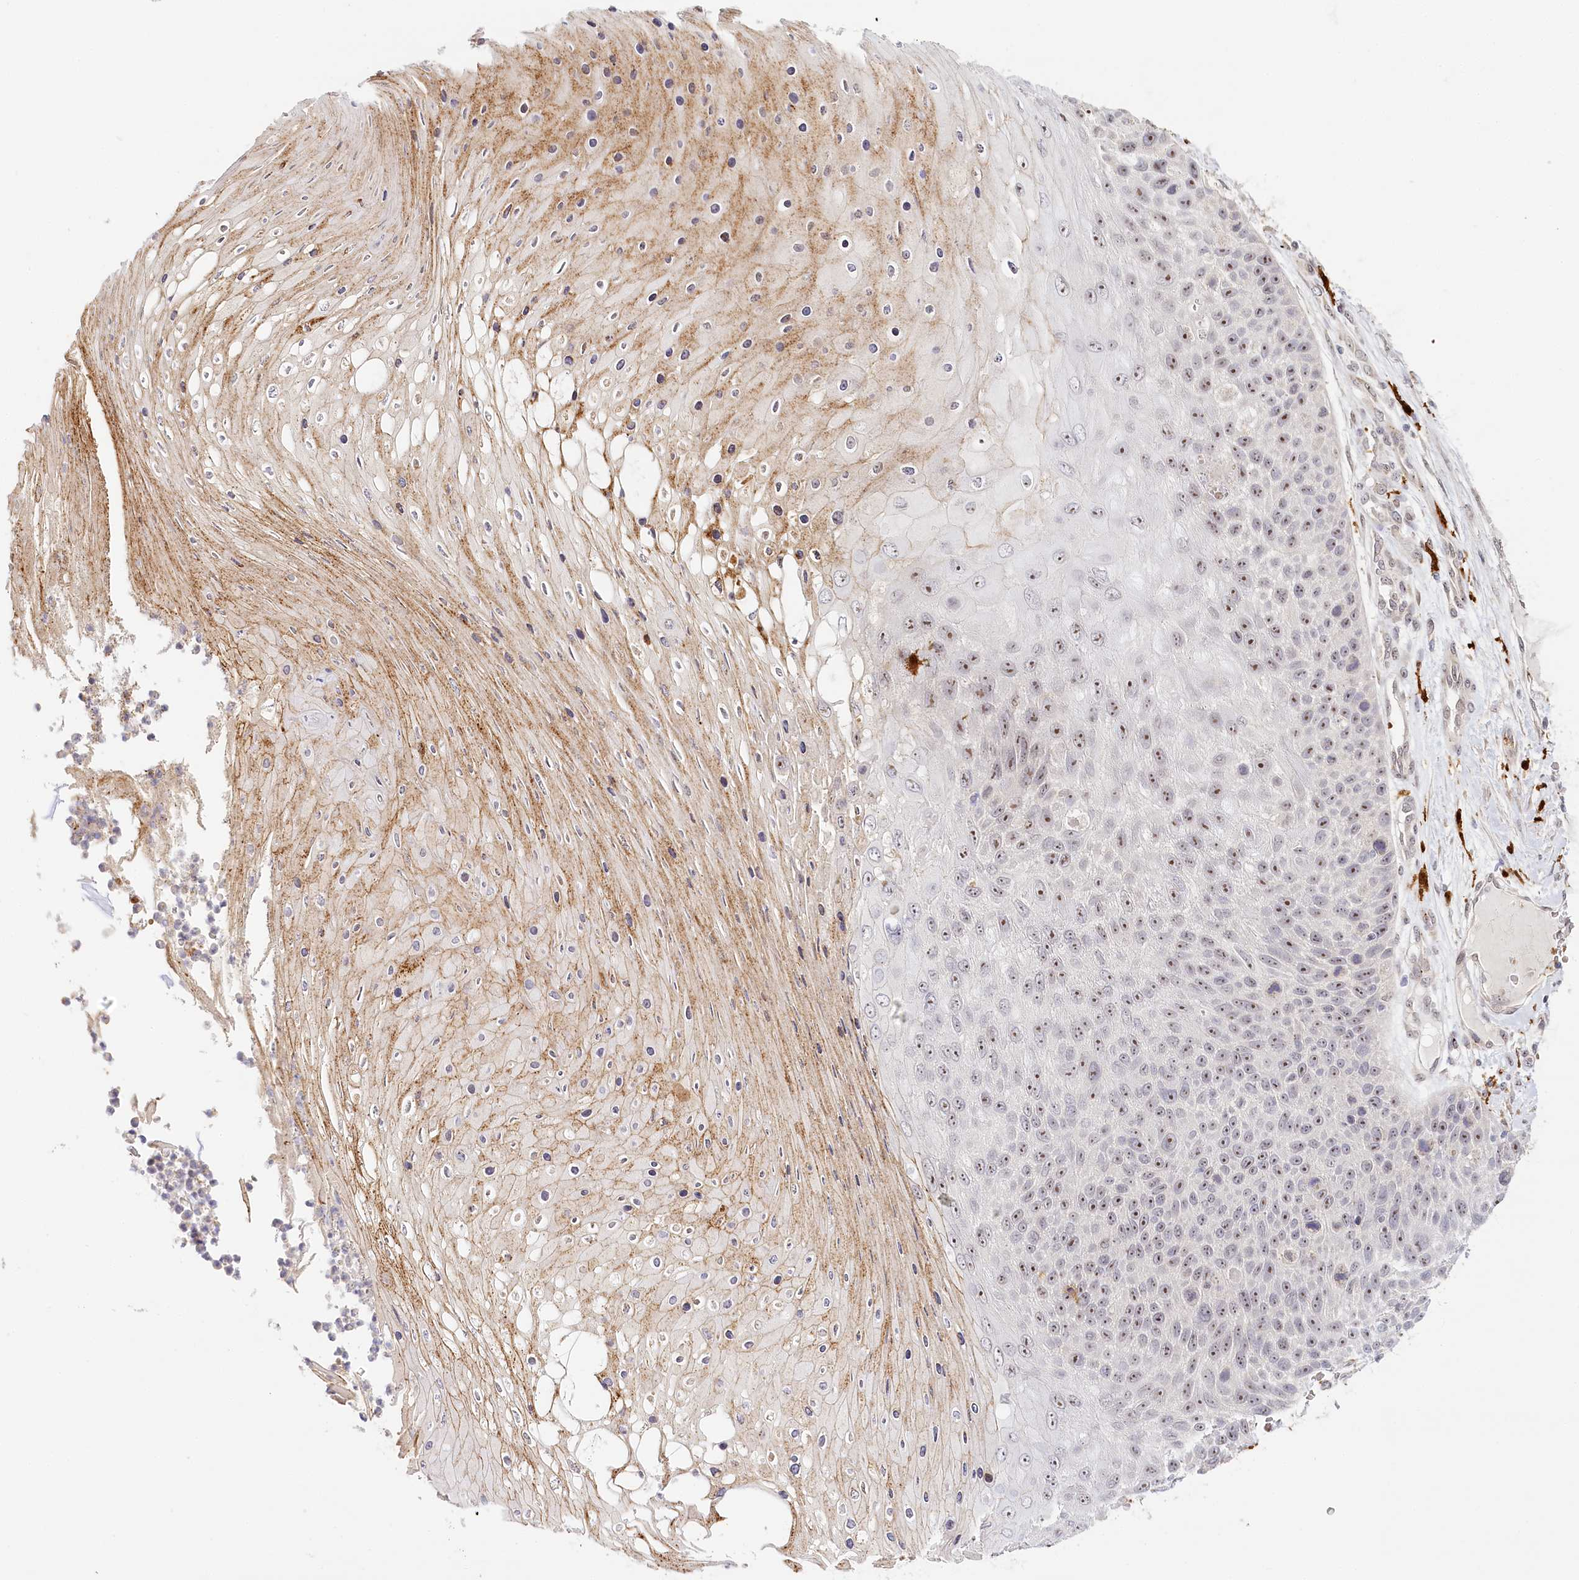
{"staining": {"intensity": "moderate", "quantity": ">75%", "location": "nuclear"}, "tissue": "skin cancer", "cell_type": "Tumor cells", "image_type": "cancer", "snomed": [{"axis": "morphology", "description": "Squamous cell carcinoma, NOS"}, {"axis": "topography", "description": "Skin"}], "caption": "A micrograph of human skin squamous cell carcinoma stained for a protein reveals moderate nuclear brown staining in tumor cells. (Brightfield microscopy of DAB IHC at high magnification).", "gene": "WDR36", "patient": {"sex": "female", "age": 88}}